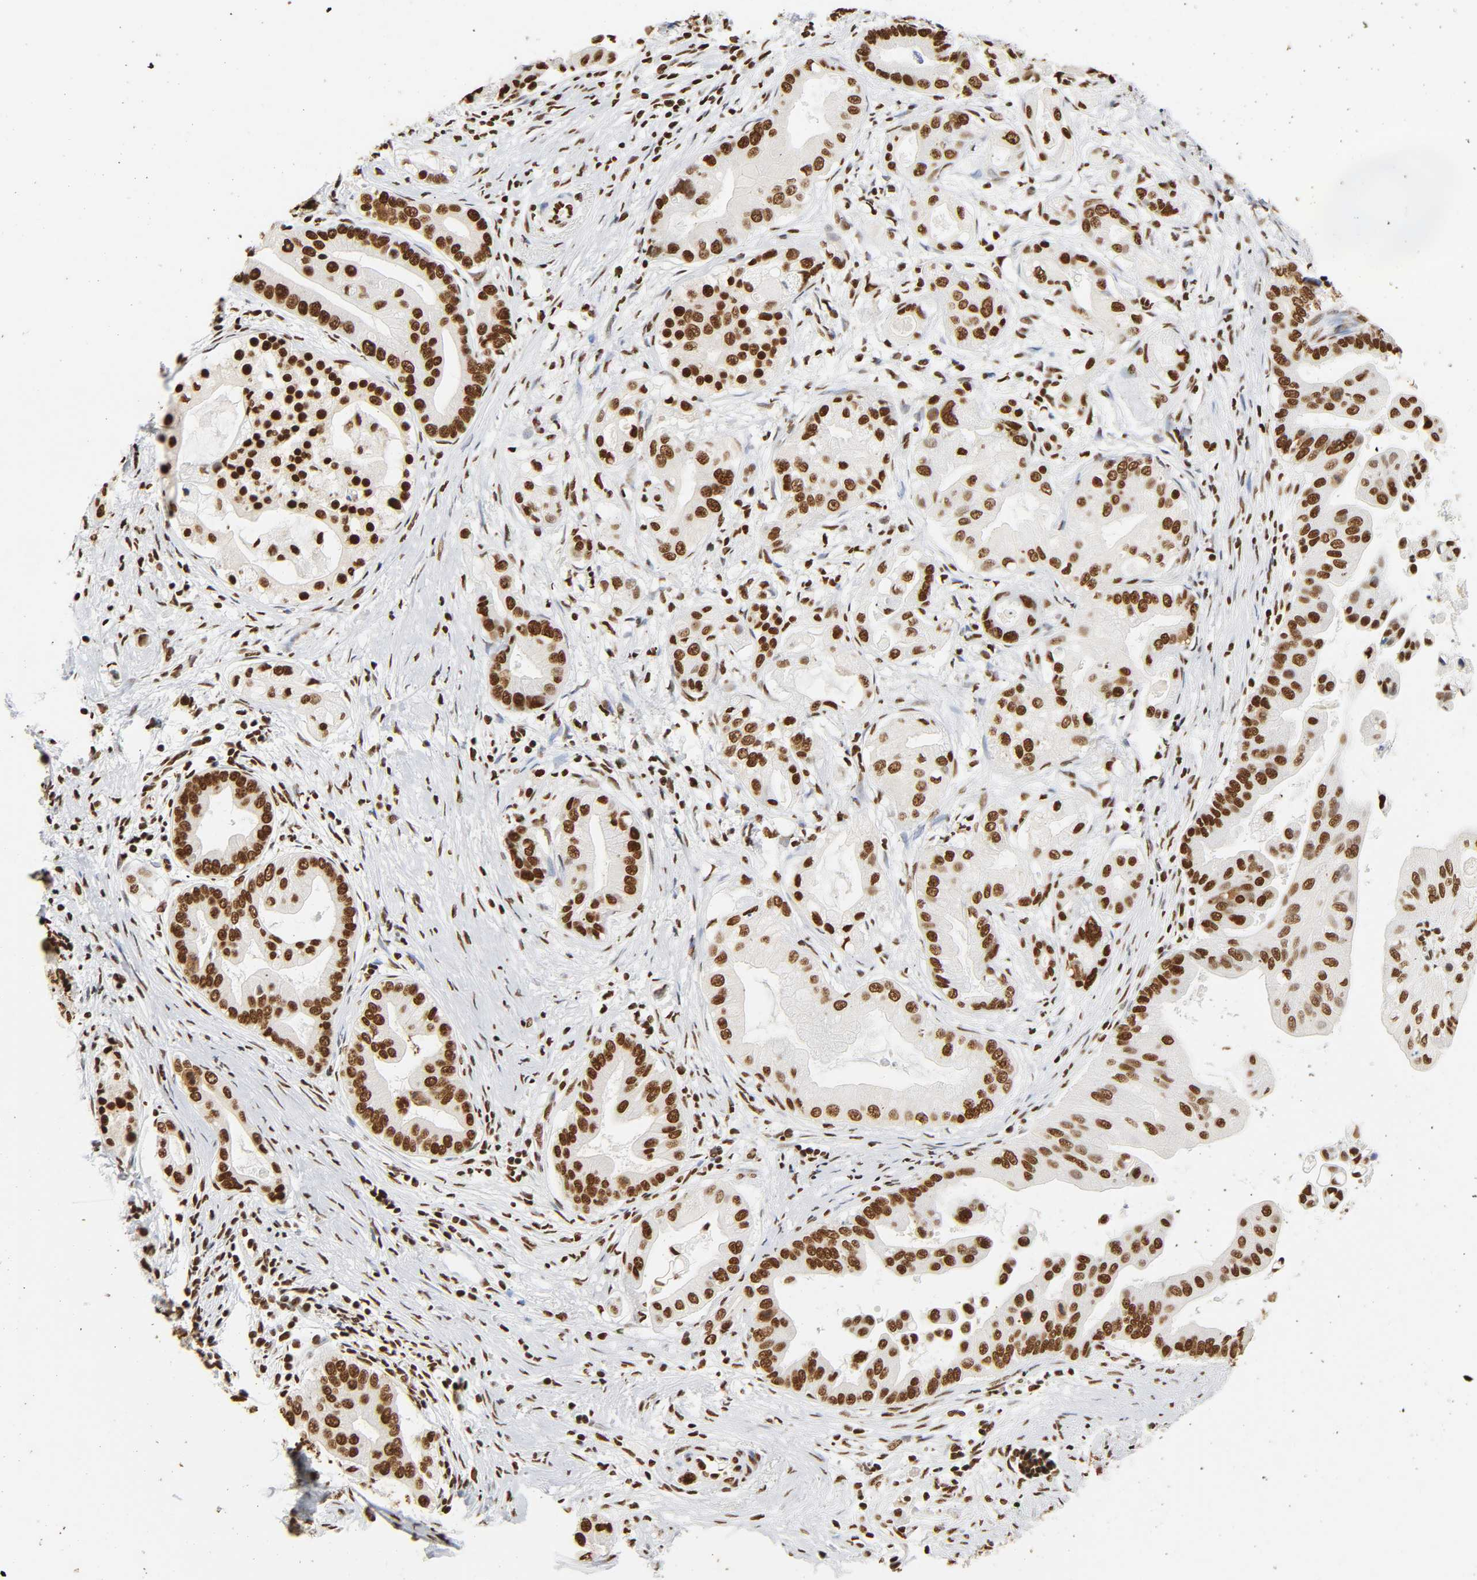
{"staining": {"intensity": "strong", "quantity": ">75%", "location": "nuclear"}, "tissue": "pancreatic cancer", "cell_type": "Tumor cells", "image_type": "cancer", "snomed": [{"axis": "morphology", "description": "Adenocarcinoma, NOS"}, {"axis": "topography", "description": "Pancreas"}], "caption": "Brown immunohistochemical staining in human pancreatic adenocarcinoma demonstrates strong nuclear expression in approximately >75% of tumor cells.", "gene": "HNRNPC", "patient": {"sex": "female", "age": 75}}